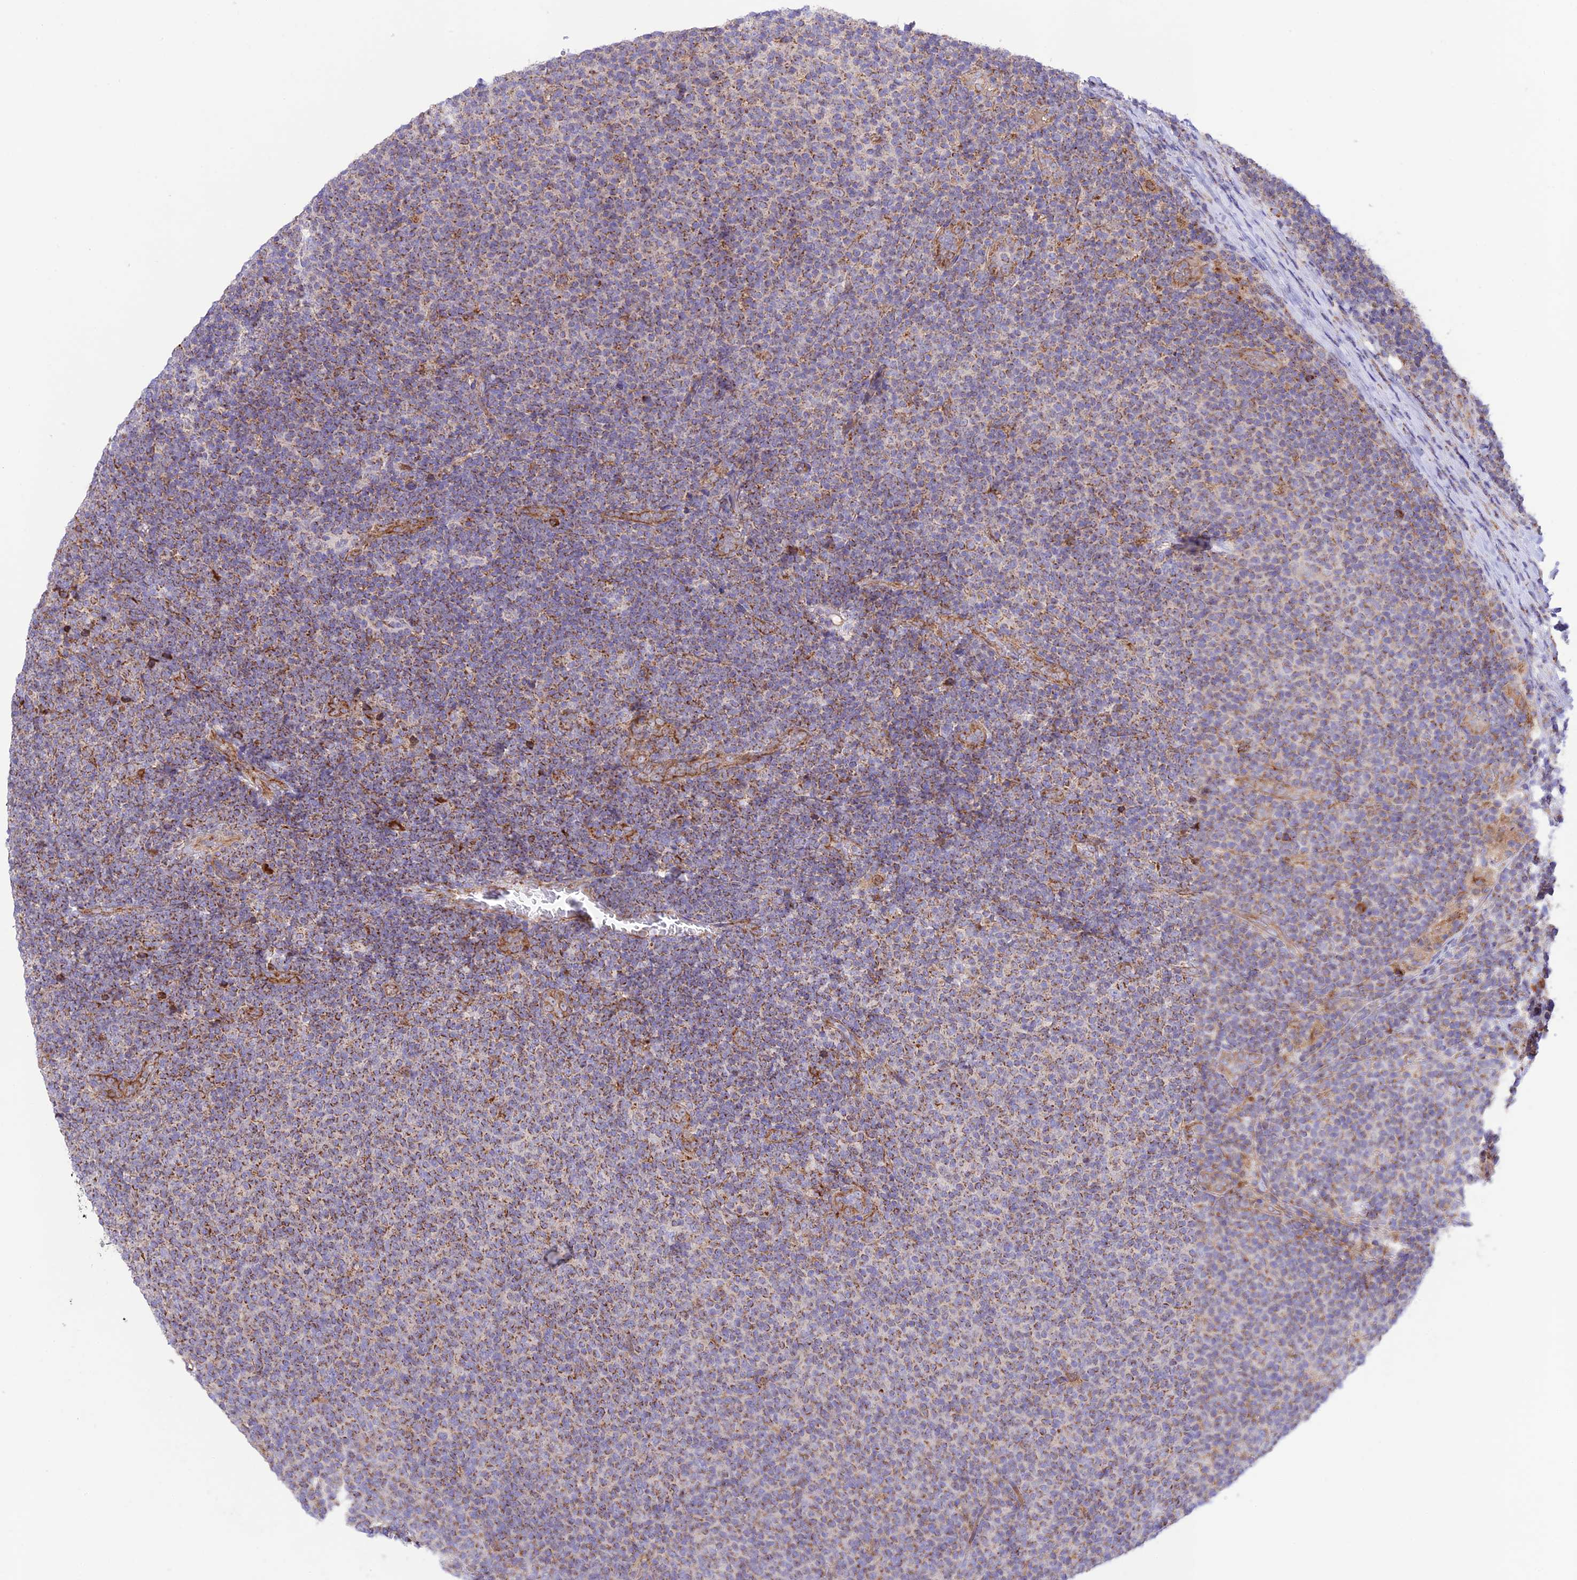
{"staining": {"intensity": "moderate", "quantity": "25%-75%", "location": "cytoplasmic/membranous"}, "tissue": "lymphoma", "cell_type": "Tumor cells", "image_type": "cancer", "snomed": [{"axis": "morphology", "description": "Malignant lymphoma, non-Hodgkin's type, Low grade"}, {"axis": "topography", "description": "Lymph node"}], "caption": "Human malignant lymphoma, non-Hodgkin's type (low-grade) stained with a brown dye exhibits moderate cytoplasmic/membranous positive positivity in approximately 25%-75% of tumor cells.", "gene": "UAP1L1", "patient": {"sex": "male", "age": 66}}